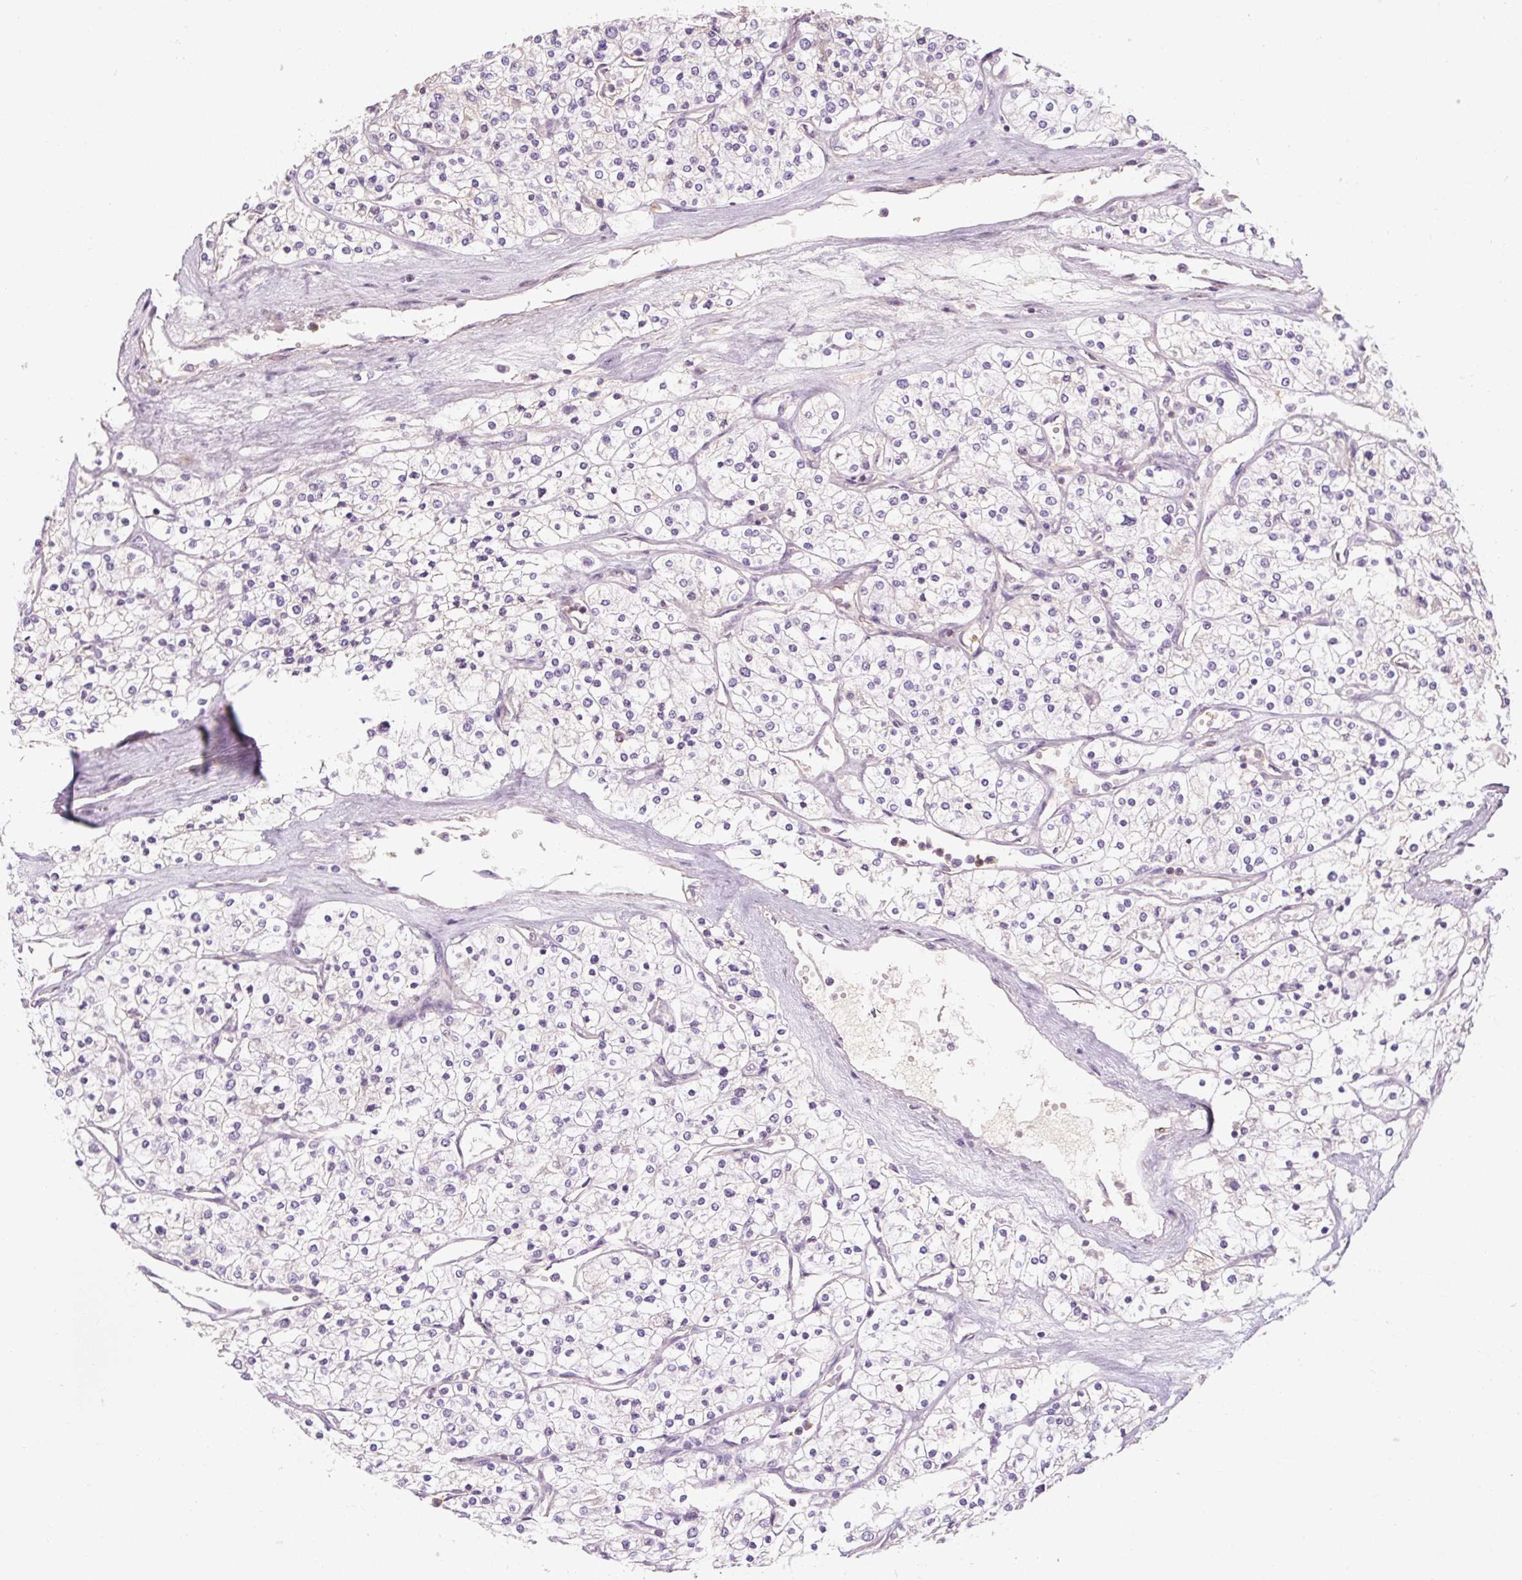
{"staining": {"intensity": "negative", "quantity": "none", "location": "none"}, "tissue": "renal cancer", "cell_type": "Tumor cells", "image_type": "cancer", "snomed": [{"axis": "morphology", "description": "Adenocarcinoma, NOS"}, {"axis": "topography", "description": "Kidney"}], "caption": "Tumor cells show no significant expression in renal cancer (adenocarcinoma).", "gene": "TIGD2", "patient": {"sex": "male", "age": 80}}